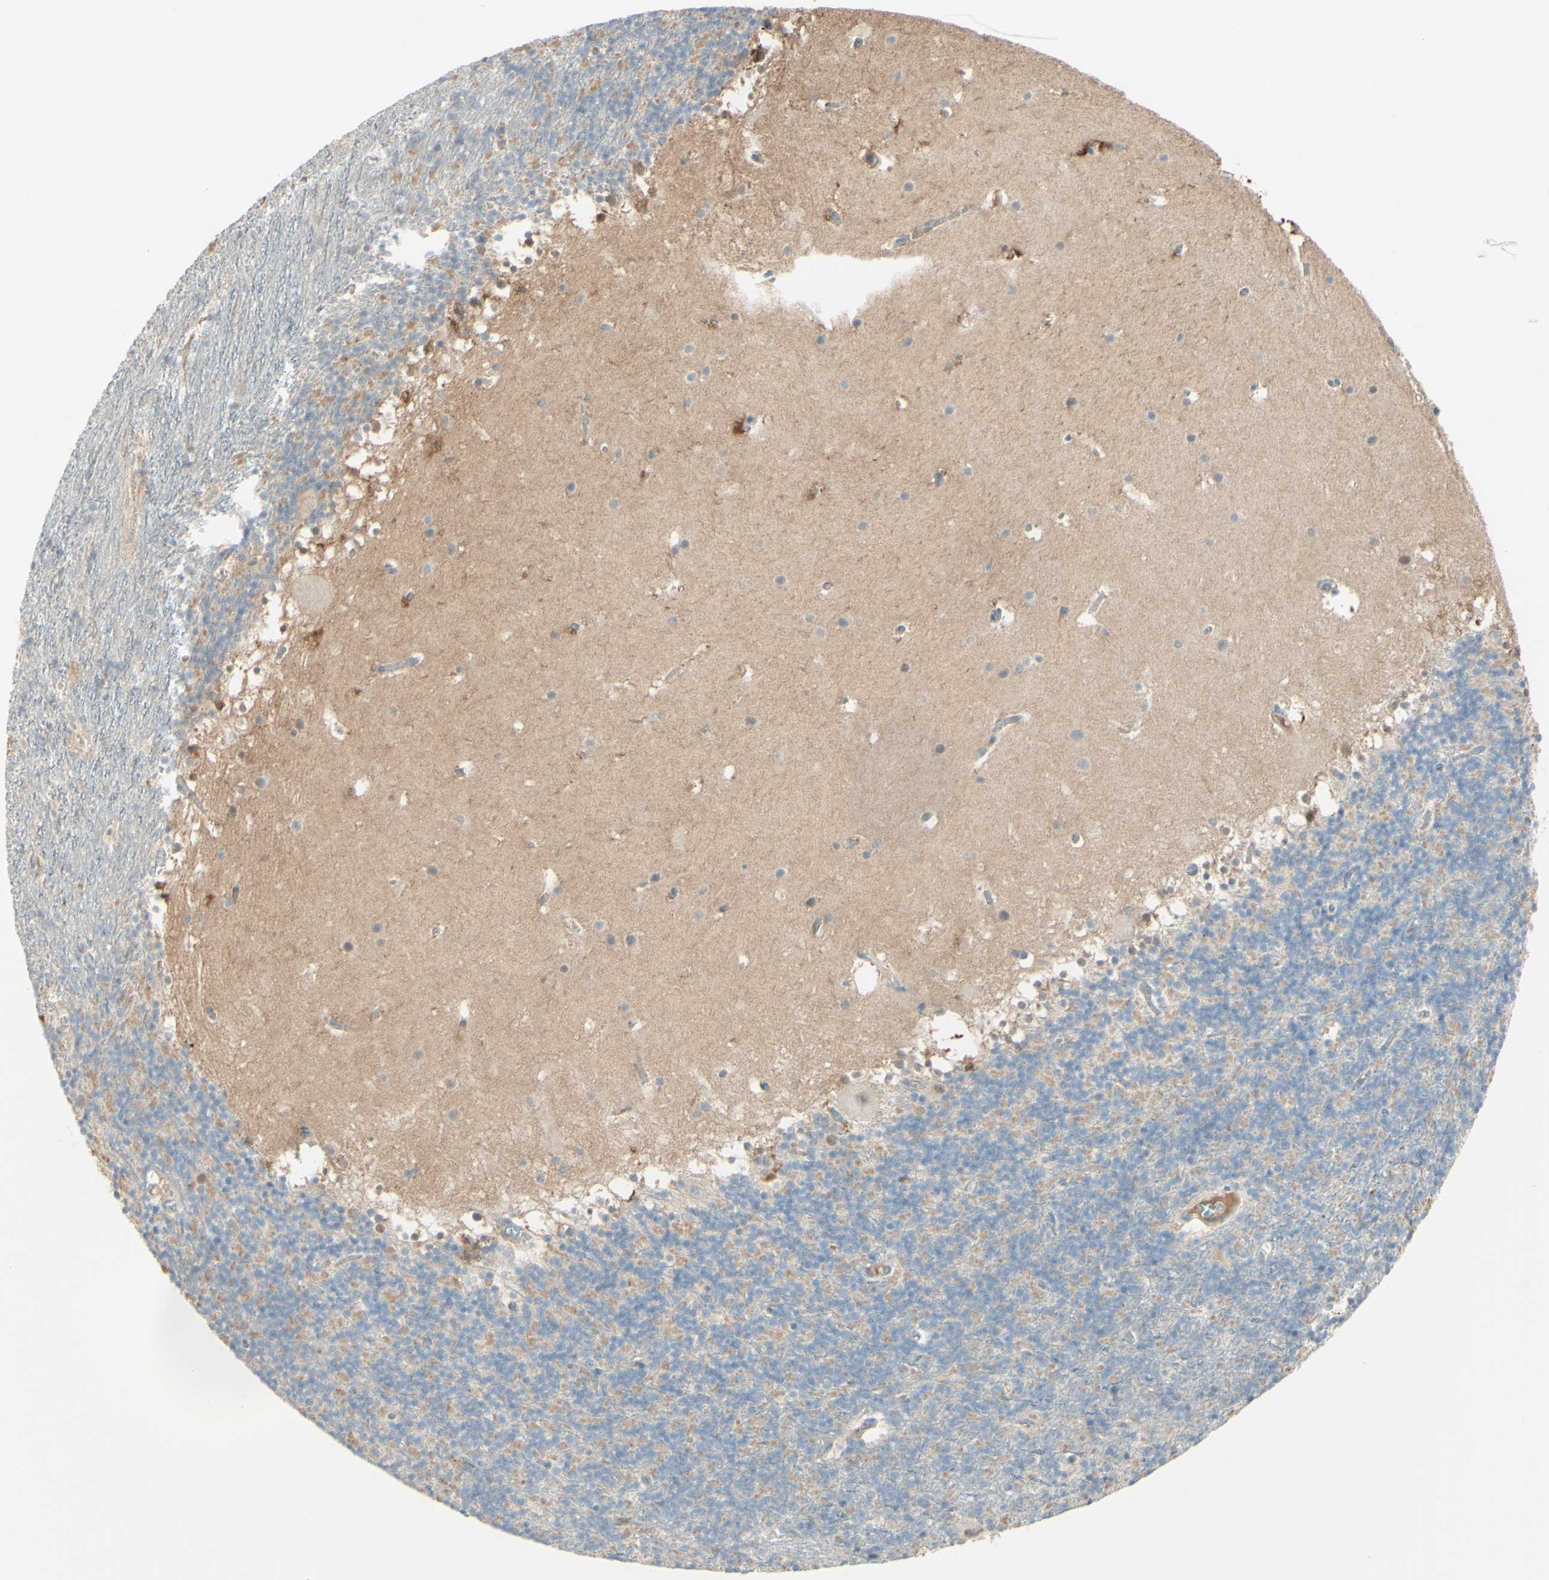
{"staining": {"intensity": "negative", "quantity": "none", "location": "none"}, "tissue": "cerebellum", "cell_type": "Cells in granular layer", "image_type": "normal", "snomed": [{"axis": "morphology", "description": "Normal tissue, NOS"}, {"axis": "topography", "description": "Cerebellum"}], "caption": "Immunohistochemistry (IHC) of normal cerebellum demonstrates no staining in cells in granular layer.", "gene": "MTM1", "patient": {"sex": "male", "age": 45}}